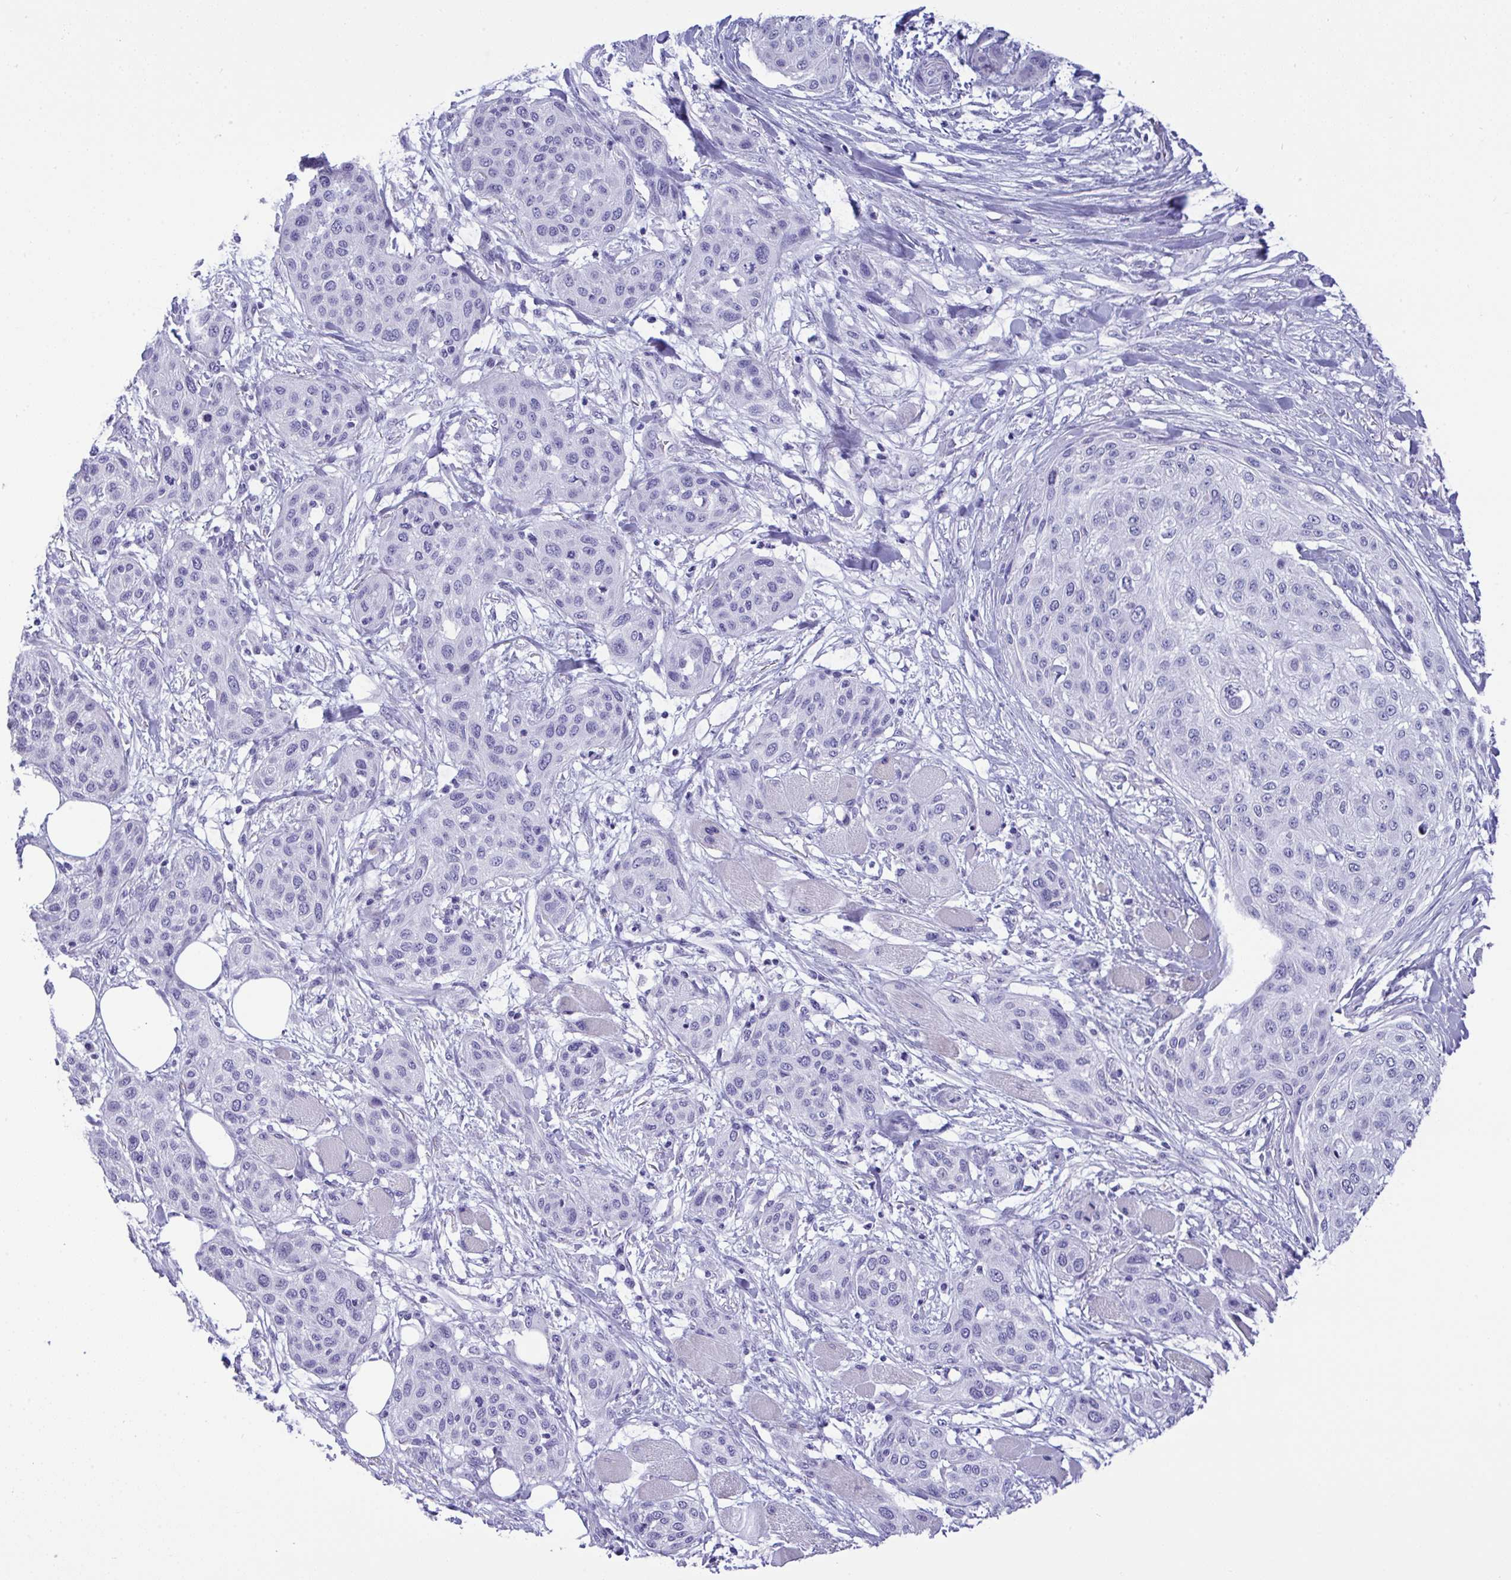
{"staining": {"intensity": "negative", "quantity": "none", "location": "none"}, "tissue": "skin cancer", "cell_type": "Tumor cells", "image_type": "cancer", "snomed": [{"axis": "morphology", "description": "Squamous cell carcinoma, NOS"}, {"axis": "topography", "description": "Skin"}], "caption": "This photomicrograph is of squamous cell carcinoma (skin) stained with immunohistochemistry to label a protein in brown with the nuclei are counter-stained blue. There is no expression in tumor cells.", "gene": "YBX2", "patient": {"sex": "female", "age": 87}}